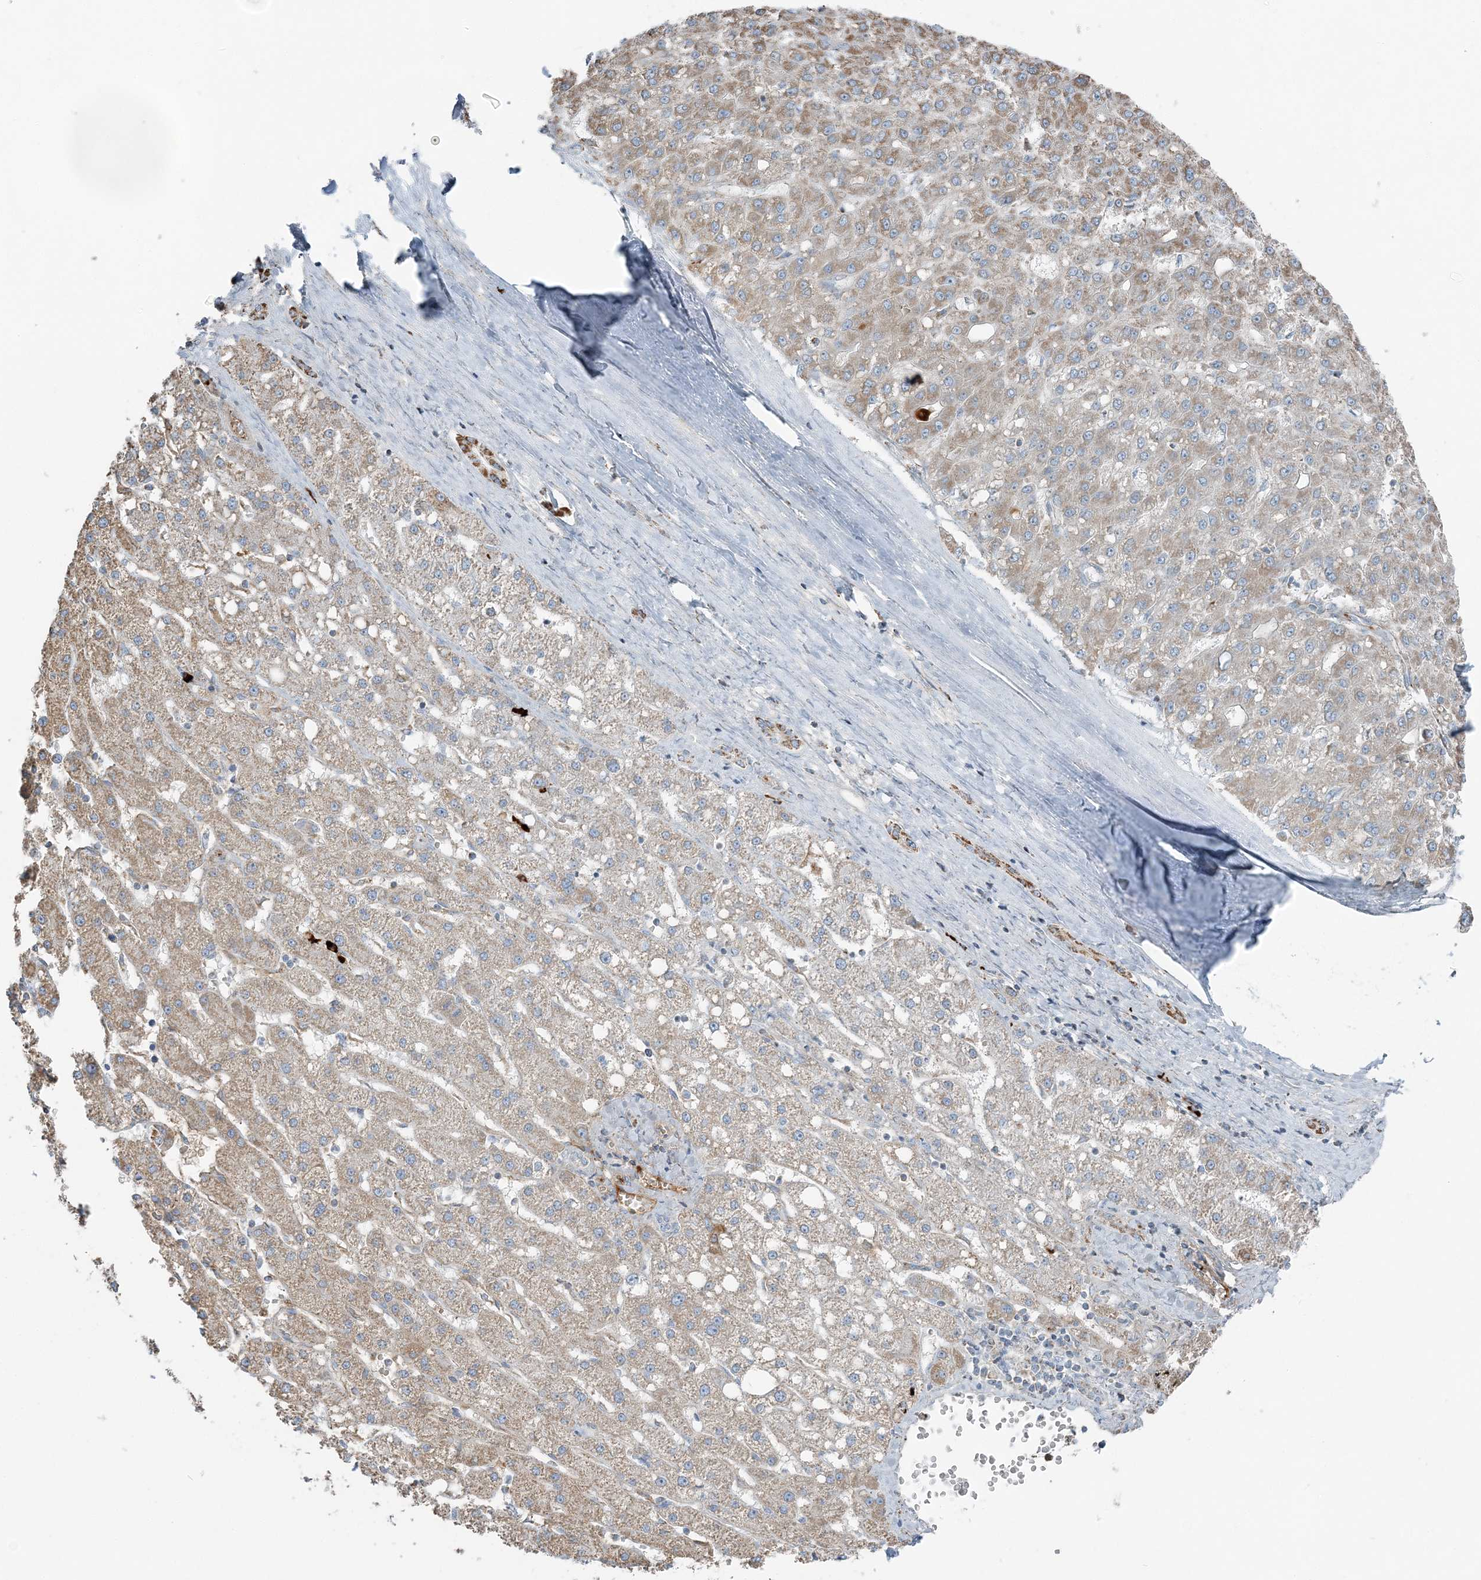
{"staining": {"intensity": "weak", "quantity": ">75%", "location": "cytoplasmic/membranous"}, "tissue": "liver cancer", "cell_type": "Tumor cells", "image_type": "cancer", "snomed": [{"axis": "morphology", "description": "Carcinoma, Hepatocellular, NOS"}, {"axis": "topography", "description": "Liver"}], "caption": "Immunohistochemistry image of neoplastic tissue: human liver hepatocellular carcinoma stained using IHC displays low levels of weak protein expression localized specifically in the cytoplasmic/membranous of tumor cells, appearing as a cytoplasmic/membranous brown color.", "gene": "SLC22A16", "patient": {"sex": "male", "age": 67}}